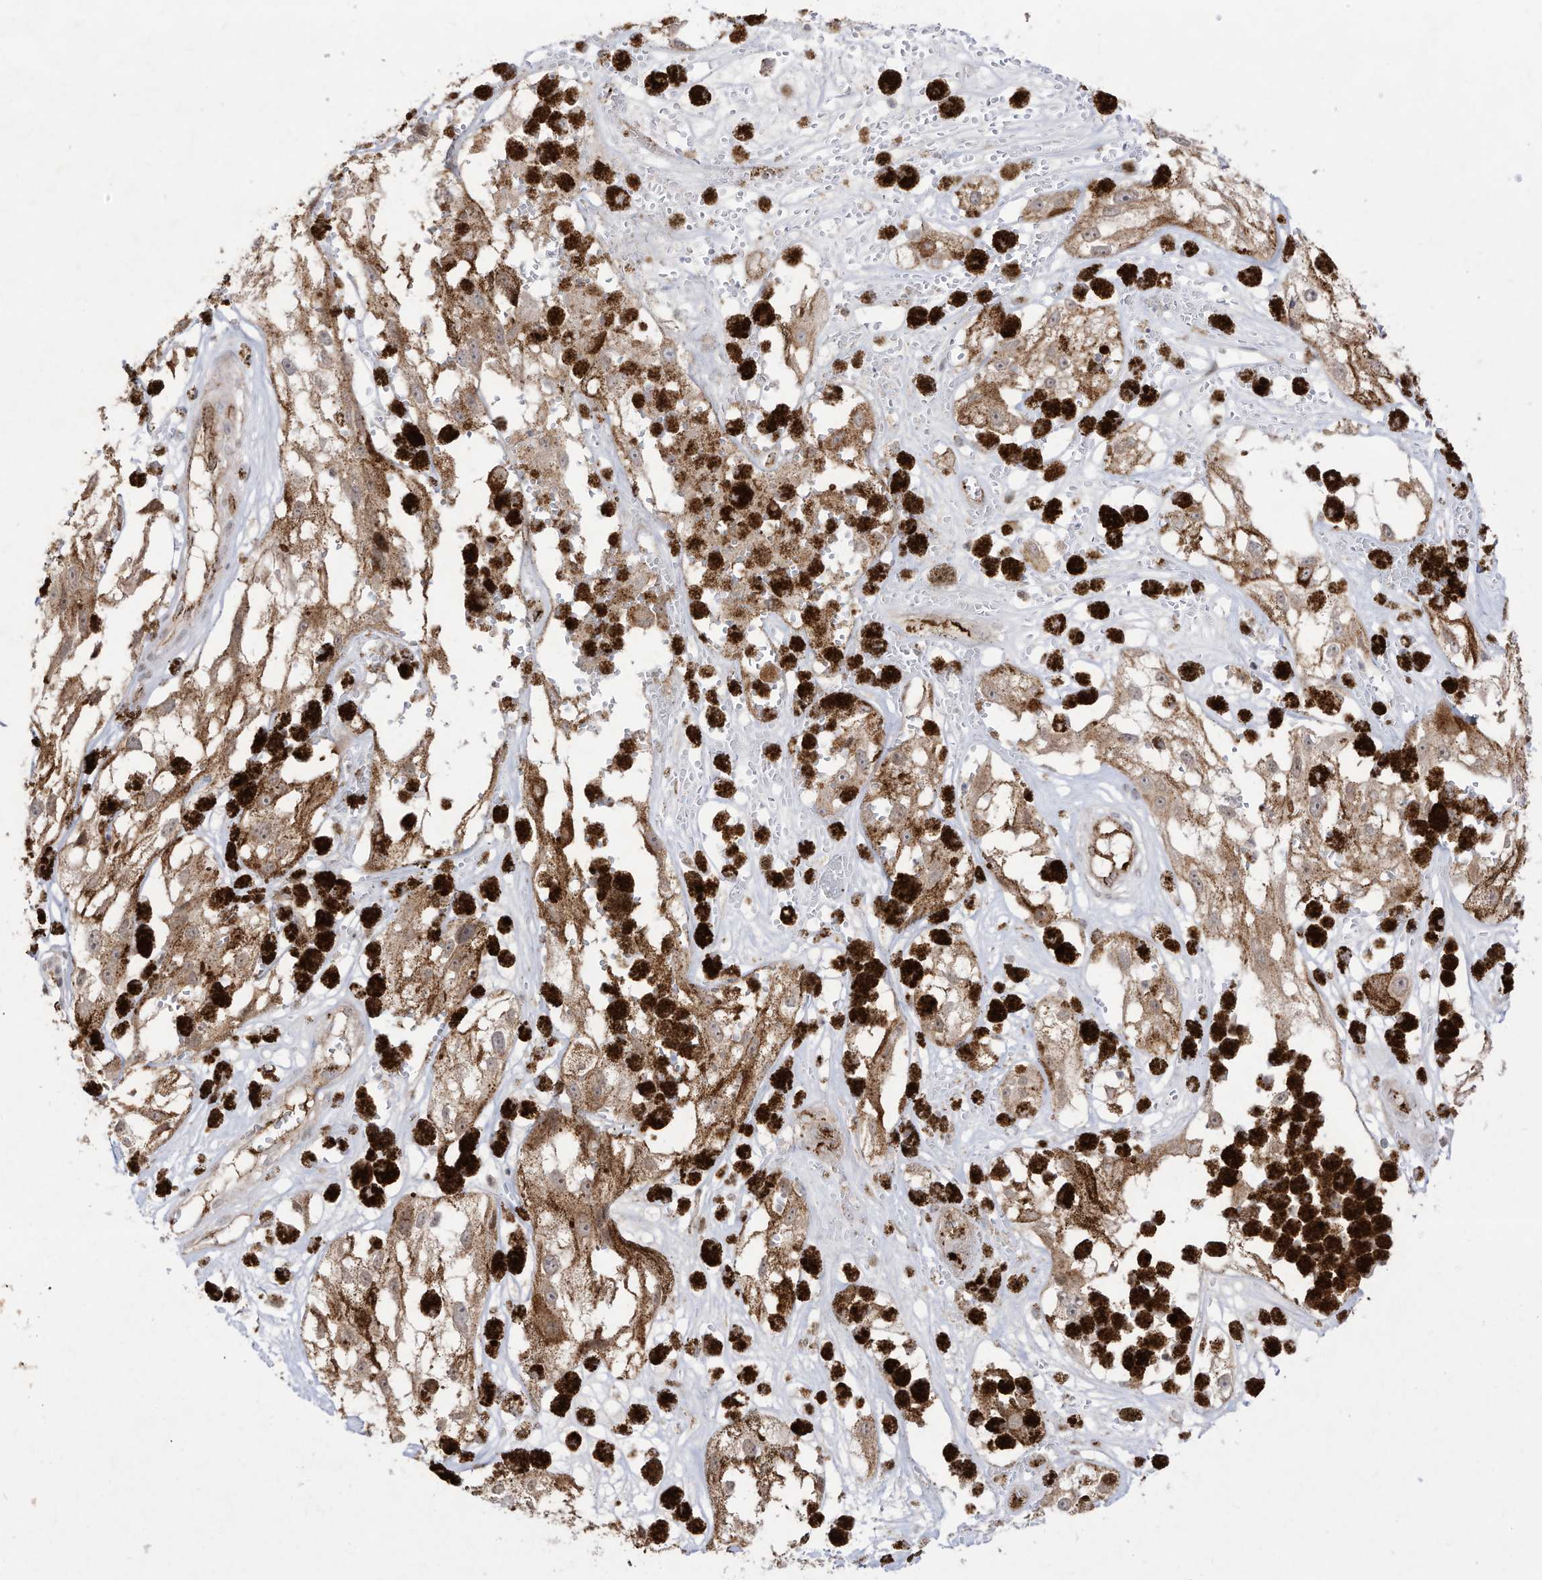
{"staining": {"intensity": "moderate", "quantity": "25%-75%", "location": "cytoplasmic/membranous"}, "tissue": "melanoma", "cell_type": "Tumor cells", "image_type": "cancer", "snomed": [{"axis": "morphology", "description": "Malignant melanoma, NOS"}, {"axis": "topography", "description": "Skin"}], "caption": "Immunohistochemistry (DAB) staining of melanoma exhibits moderate cytoplasmic/membranous protein positivity in about 25%-75% of tumor cells.", "gene": "ZGRF1", "patient": {"sex": "male", "age": 88}}